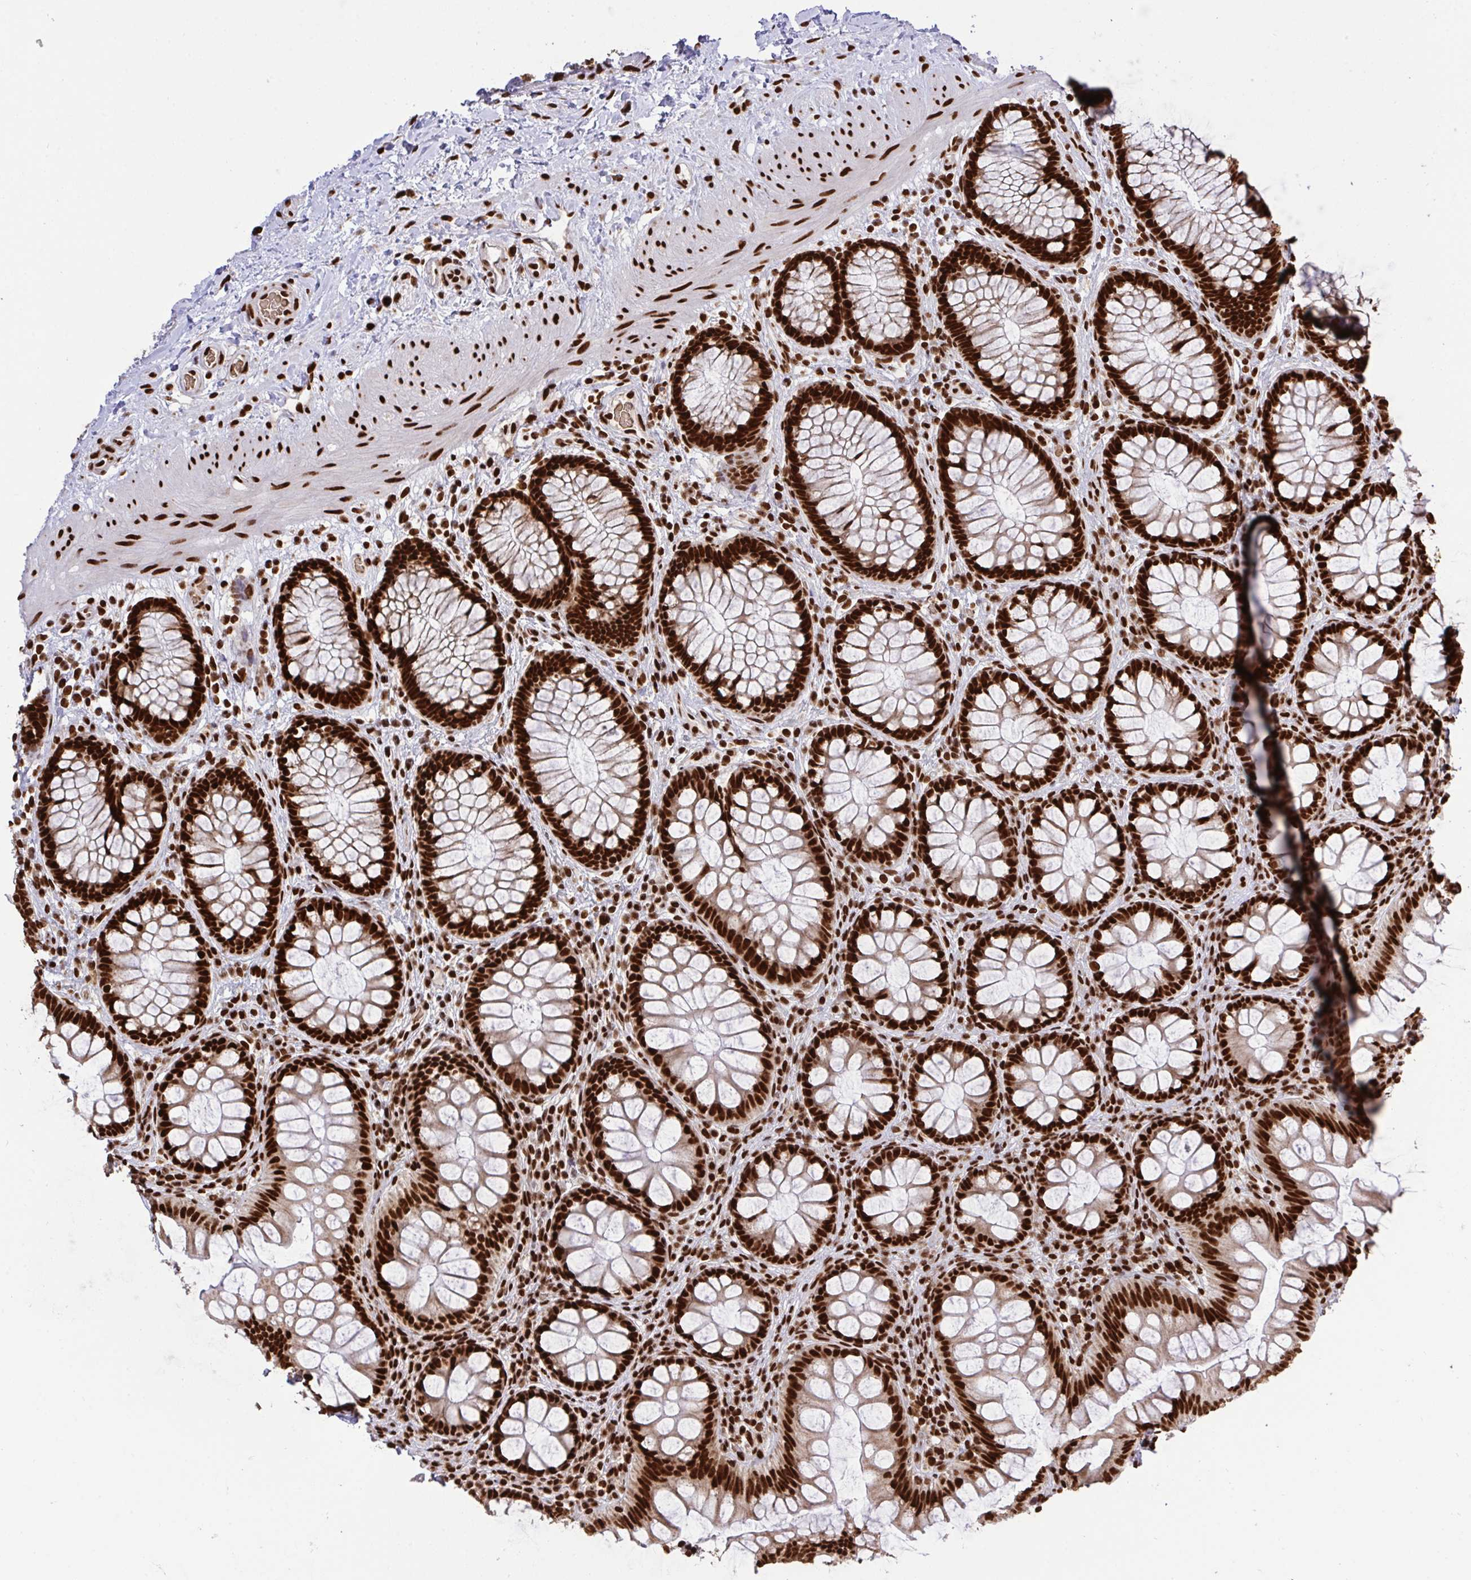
{"staining": {"intensity": "strong", "quantity": ">75%", "location": "nuclear"}, "tissue": "colon", "cell_type": "Endothelial cells", "image_type": "normal", "snomed": [{"axis": "morphology", "description": "Normal tissue, NOS"}, {"axis": "morphology", "description": "Adenoma, NOS"}, {"axis": "topography", "description": "Soft tissue"}, {"axis": "topography", "description": "Colon"}], "caption": "A high-resolution image shows immunohistochemistry staining of benign colon, which demonstrates strong nuclear positivity in approximately >75% of endothelial cells. The staining was performed using DAB (3,3'-diaminobenzidine), with brown indicating positive protein expression. Nuclei are stained blue with hematoxylin.", "gene": "ENSG00000268083", "patient": {"sex": "male", "age": 47}}